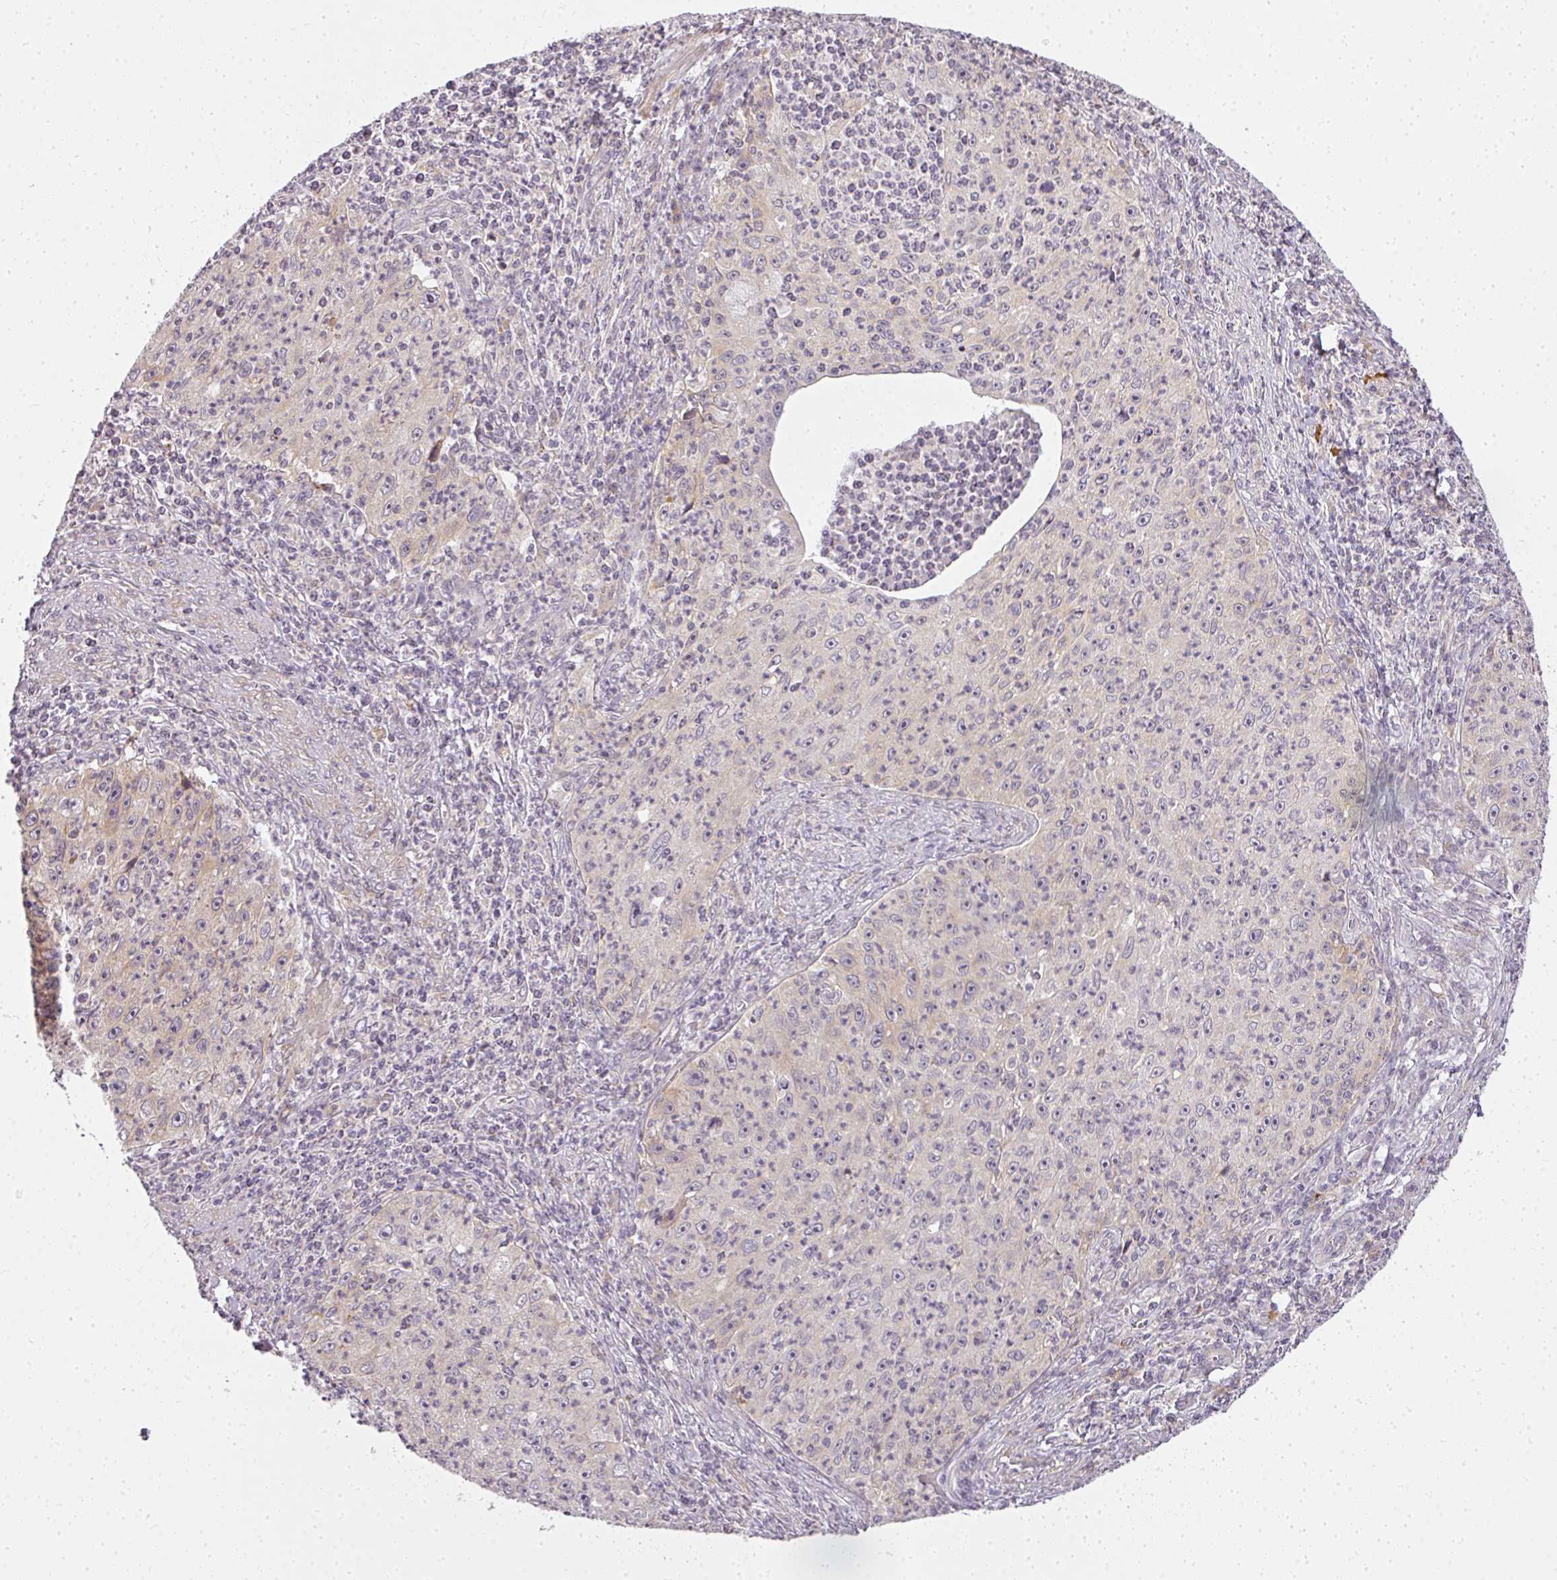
{"staining": {"intensity": "negative", "quantity": "none", "location": "none"}, "tissue": "cervical cancer", "cell_type": "Tumor cells", "image_type": "cancer", "snomed": [{"axis": "morphology", "description": "Squamous cell carcinoma, NOS"}, {"axis": "topography", "description": "Cervix"}], "caption": "IHC of cervical cancer (squamous cell carcinoma) reveals no staining in tumor cells.", "gene": "MED19", "patient": {"sex": "female", "age": 30}}